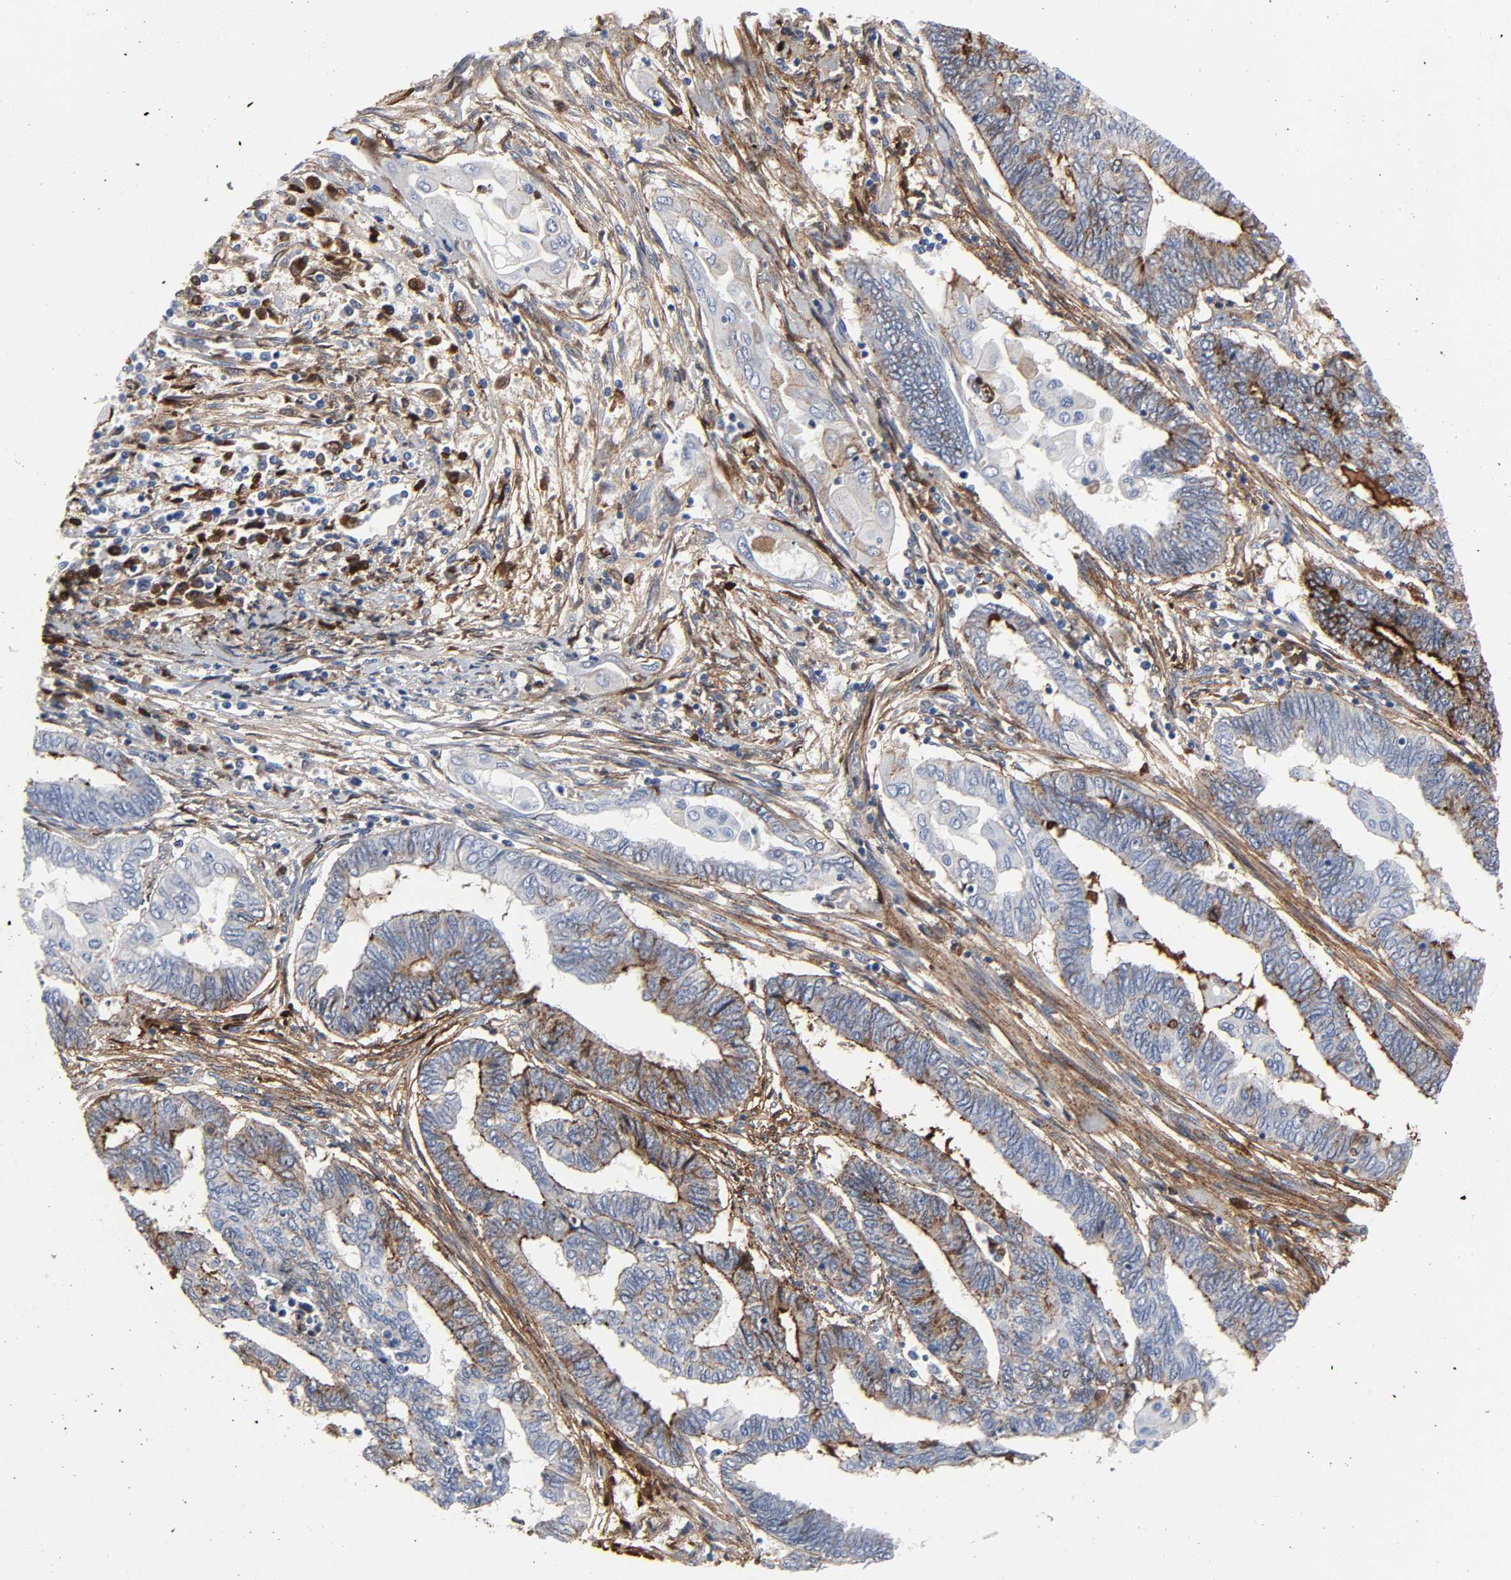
{"staining": {"intensity": "strong", "quantity": "<25%", "location": "cytoplasmic/membranous"}, "tissue": "endometrial cancer", "cell_type": "Tumor cells", "image_type": "cancer", "snomed": [{"axis": "morphology", "description": "Adenocarcinoma, NOS"}, {"axis": "topography", "description": "Uterus"}, {"axis": "topography", "description": "Endometrium"}], "caption": "A histopathology image showing strong cytoplasmic/membranous positivity in about <25% of tumor cells in endometrial cancer (adenocarcinoma), as visualized by brown immunohistochemical staining.", "gene": "FBLN1", "patient": {"sex": "female", "age": 70}}